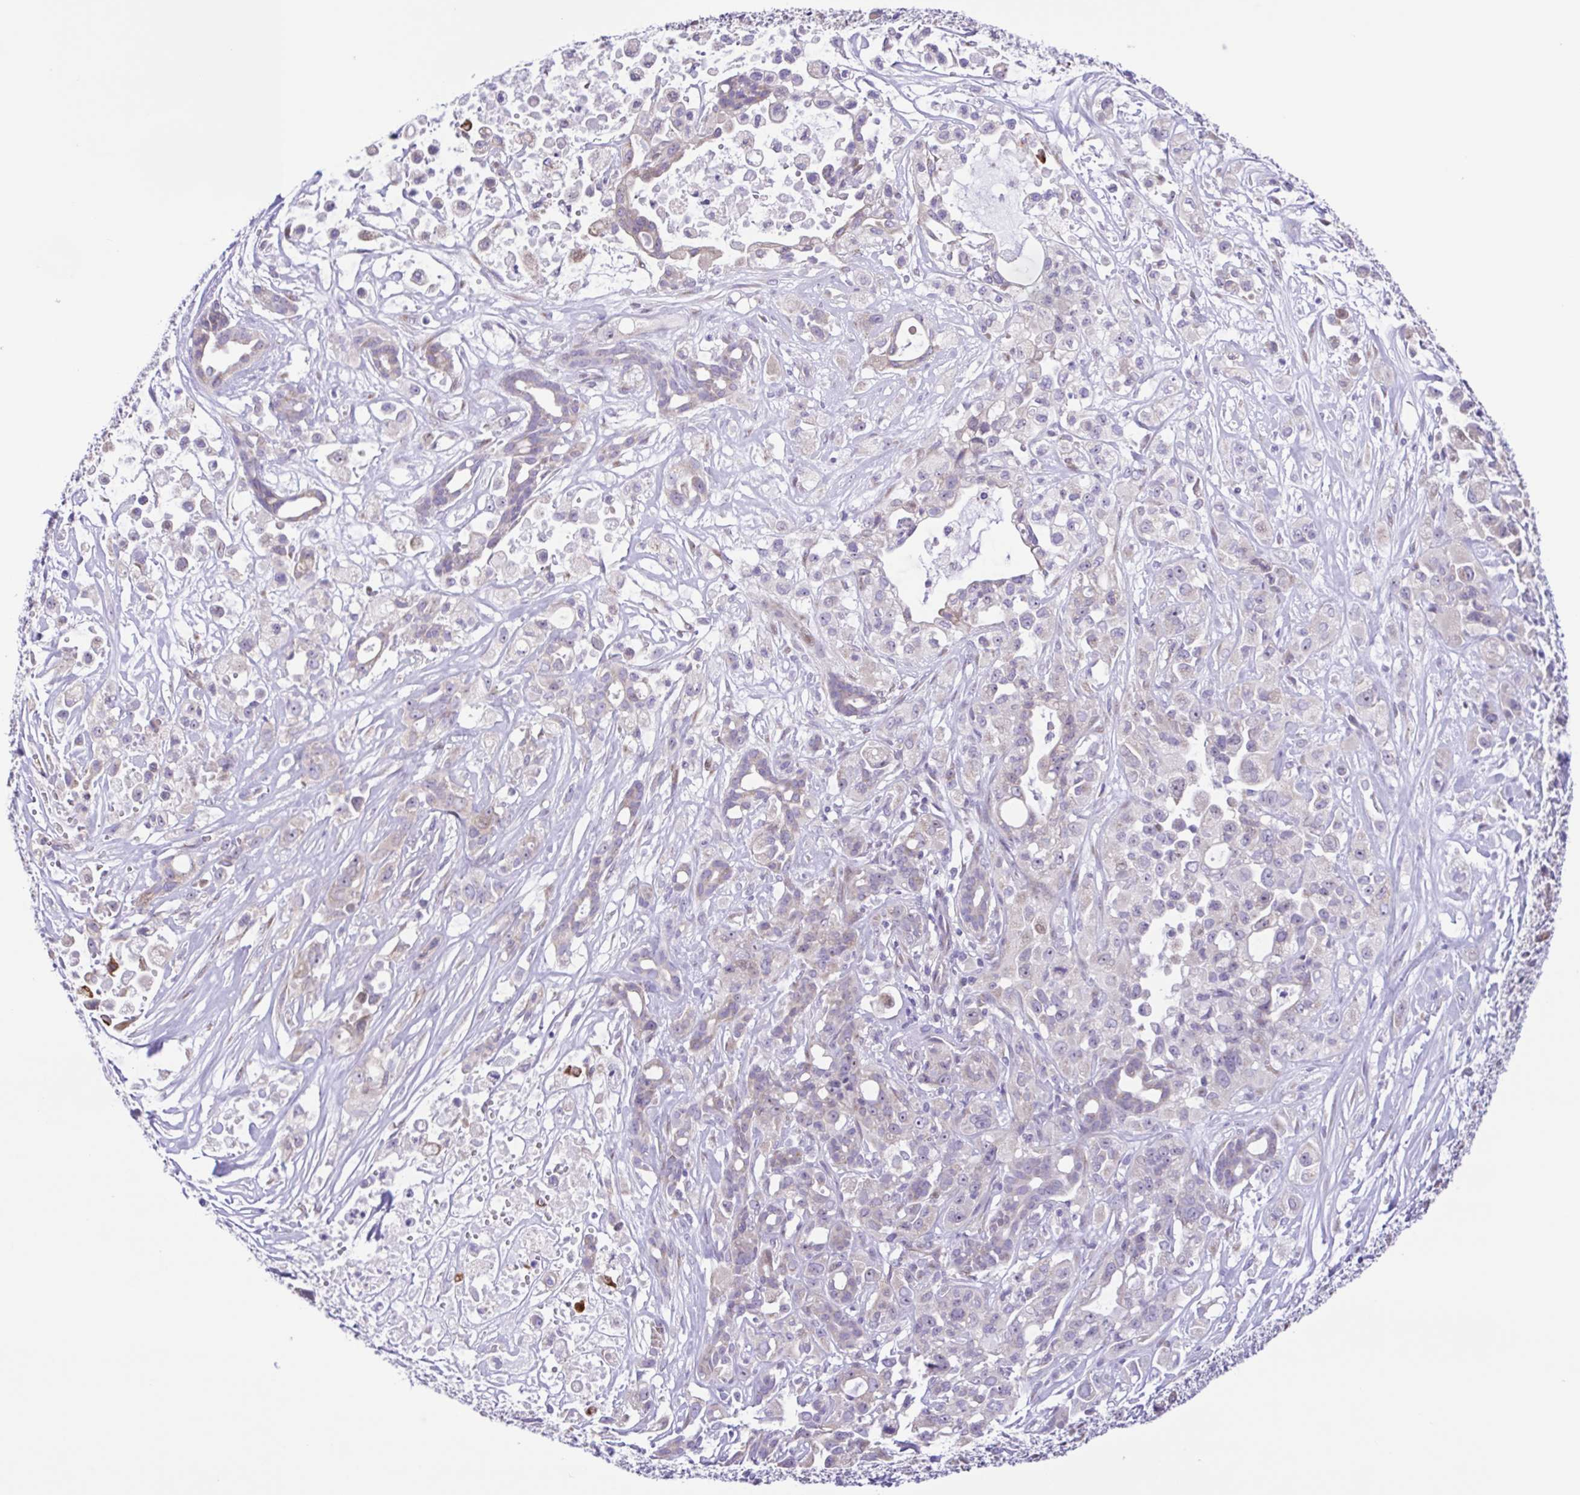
{"staining": {"intensity": "weak", "quantity": "<25%", "location": "cytoplasmic/membranous"}, "tissue": "pancreatic cancer", "cell_type": "Tumor cells", "image_type": "cancer", "snomed": [{"axis": "morphology", "description": "Adenocarcinoma, NOS"}, {"axis": "topography", "description": "Pancreas"}], "caption": "This is an IHC image of pancreatic cancer. There is no expression in tumor cells.", "gene": "TGM3", "patient": {"sex": "male", "age": 44}}